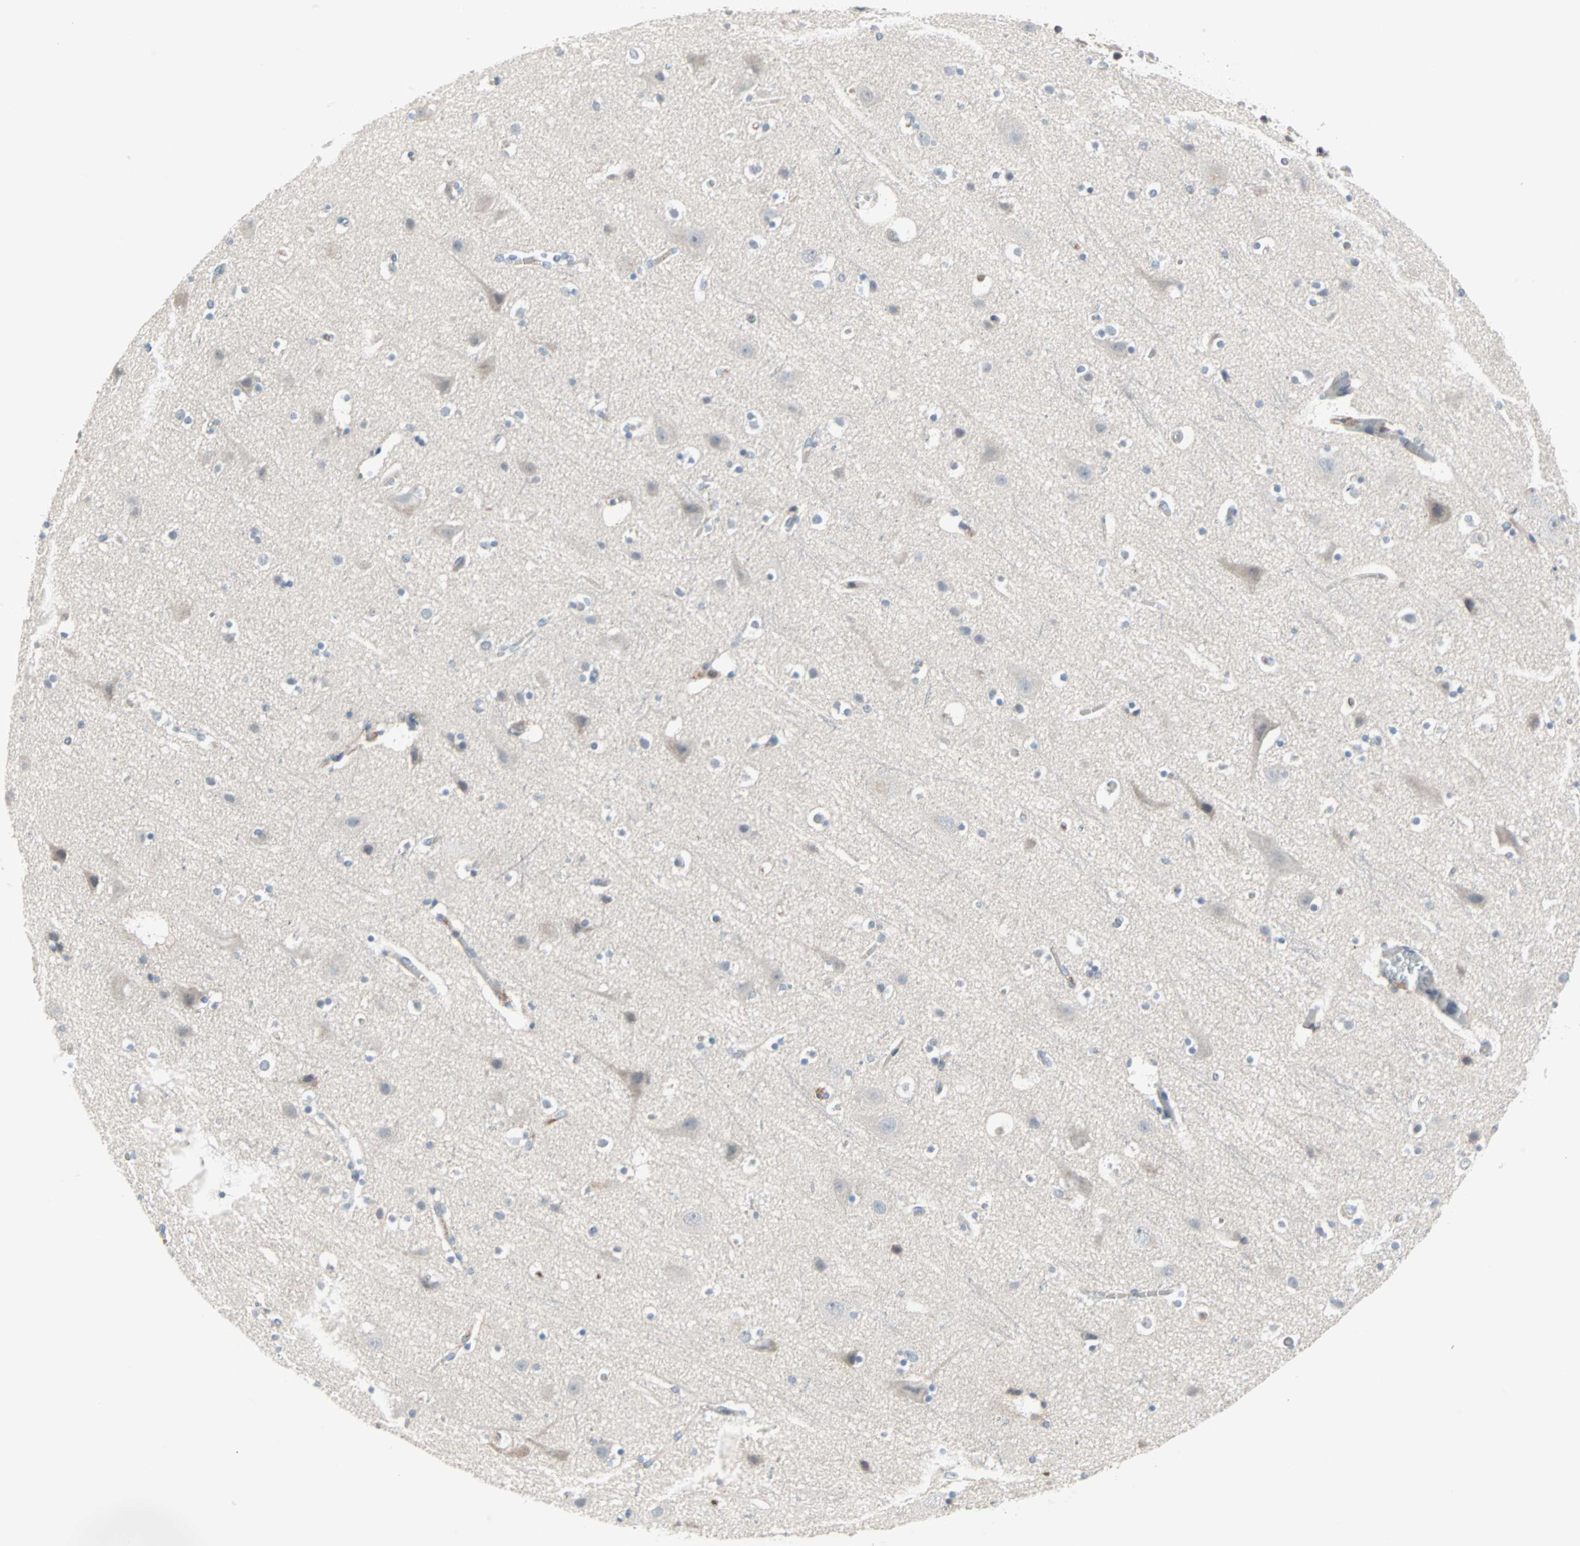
{"staining": {"intensity": "negative", "quantity": "none", "location": "none"}, "tissue": "cerebral cortex", "cell_type": "Endothelial cells", "image_type": "normal", "snomed": [{"axis": "morphology", "description": "Normal tissue, NOS"}, {"axis": "topography", "description": "Cerebral cortex"}], "caption": "Endothelial cells are negative for protein expression in normal human cerebral cortex.", "gene": "CASP3", "patient": {"sex": "male", "age": 45}}